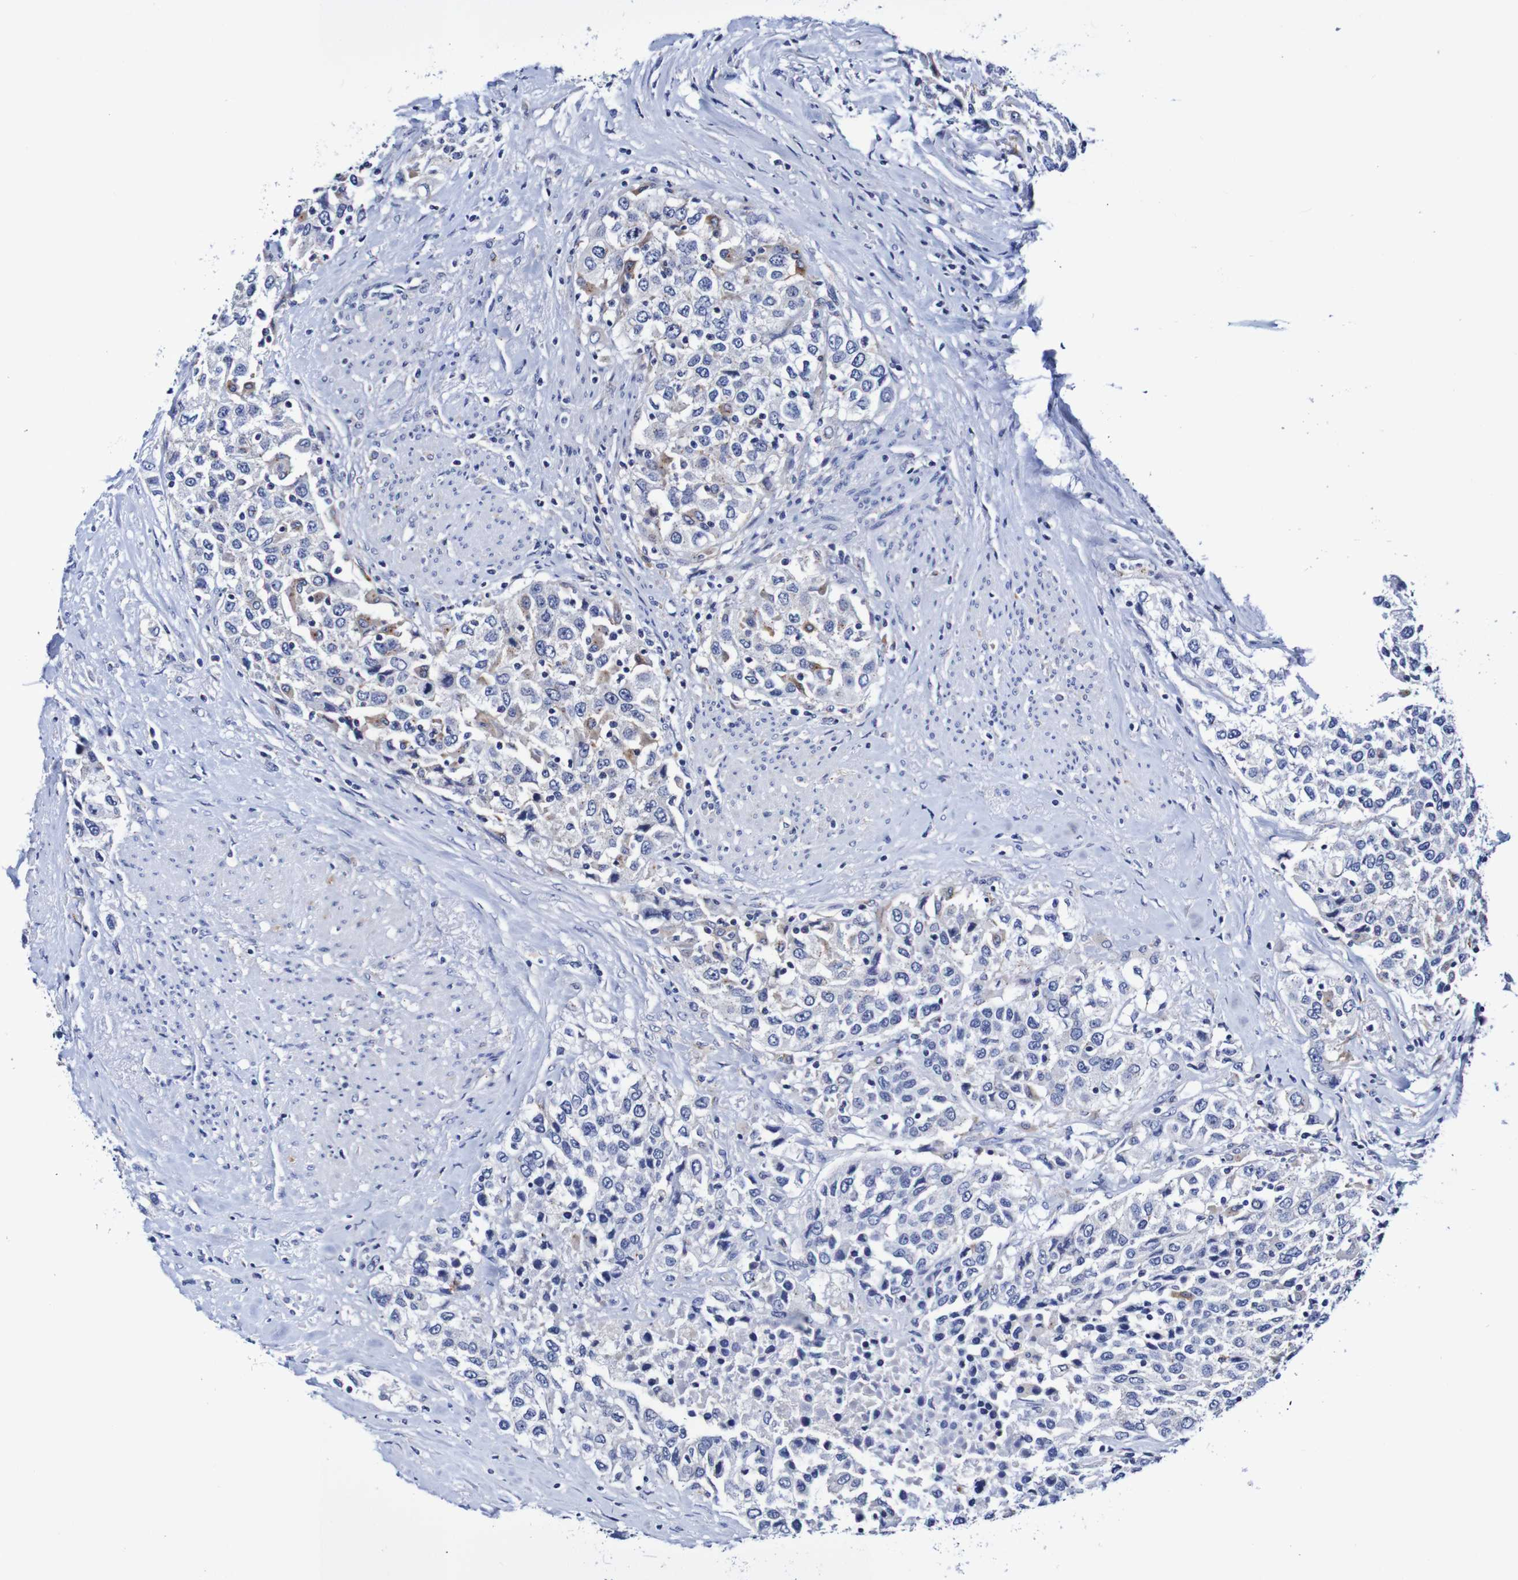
{"staining": {"intensity": "negative", "quantity": "none", "location": "none"}, "tissue": "urothelial cancer", "cell_type": "Tumor cells", "image_type": "cancer", "snomed": [{"axis": "morphology", "description": "Urothelial carcinoma, High grade"}, {"axis": "topography", "description": "Urinary bladder"}], "caption": "Tumor cells show no significant protein expression in urothelial cancer.", "gene": "SEZ6", "patient": {"sex": "female", "age": 80}}